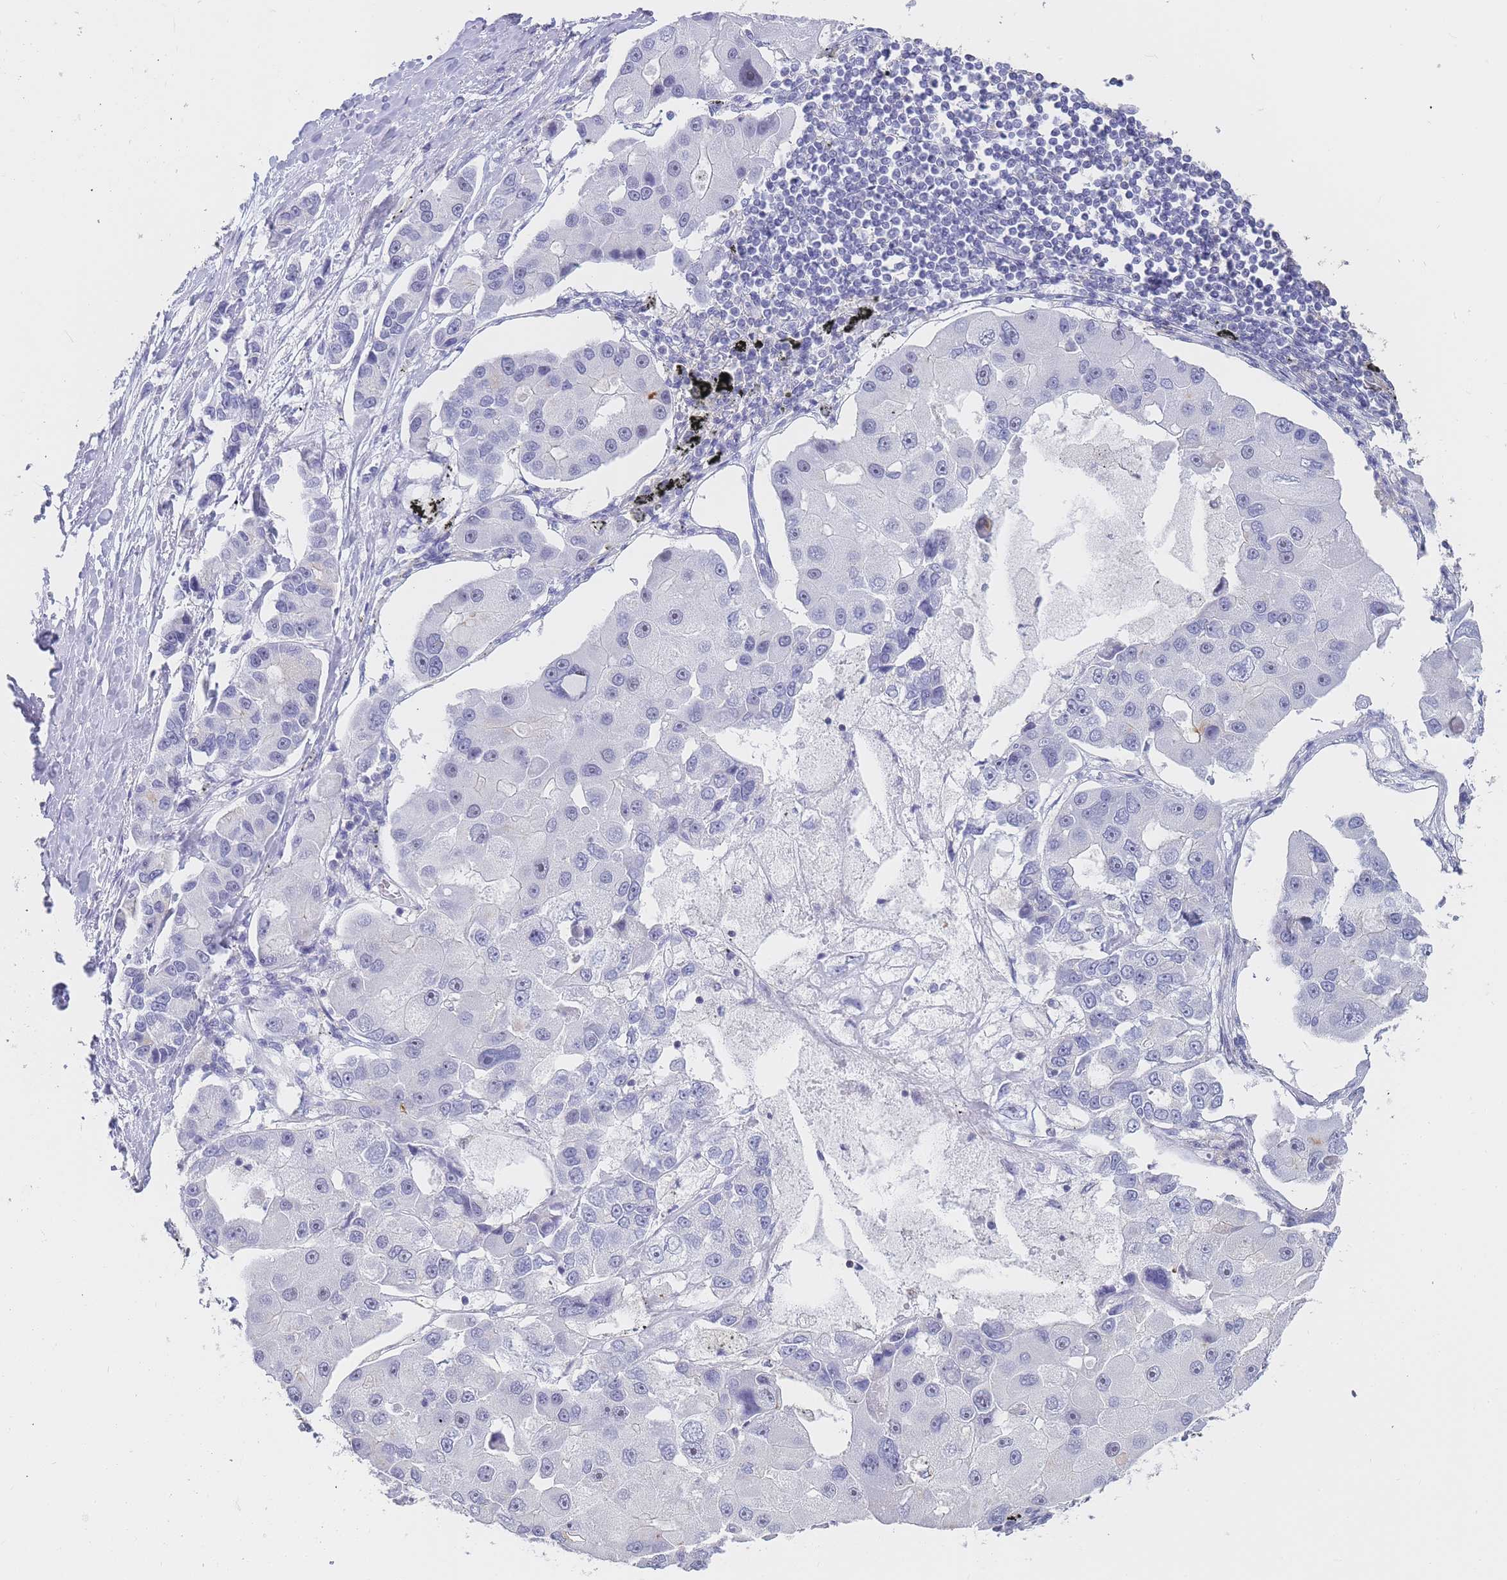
{"staining": {"intensity": "negative", "quantity": "none", "location": "none"}, "tissue": "lung cancer", "cell_type": "Tumor cells", "image_type": "cancer", "snomed": [{"axis": "morphology", "description": "Adenocarcinoma, NOS"}, {"axis": "topography", "description": "Lung"}], "caption": "The micrograph displays no significant staining in tumor cells of lung cancer (adenocarcinoma).", "gene": "NOP14", "patient": {"sex": "female", "age": 54}}